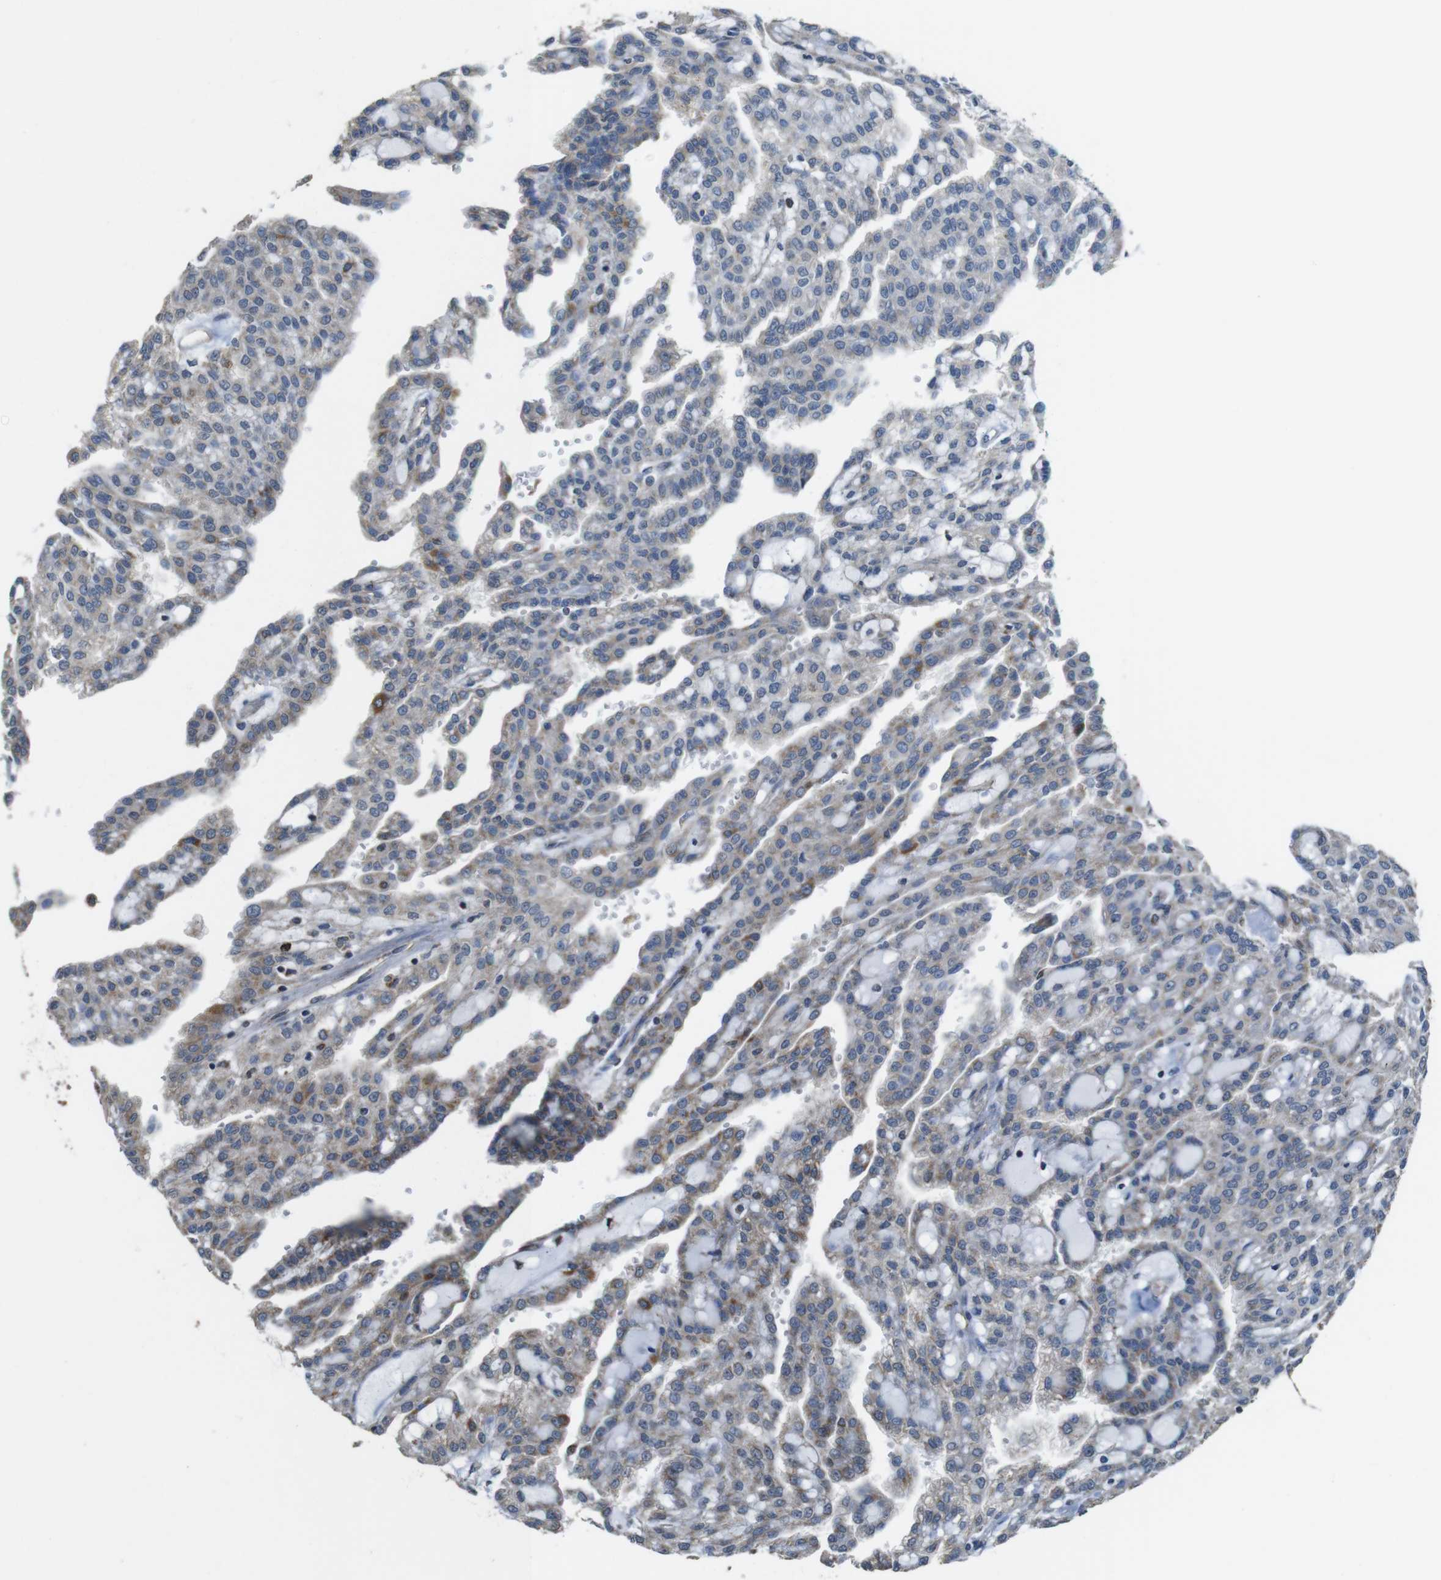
{"staining": {"intensity": "moderate", "quantity": "25%-75%", "location": "cytoplasmic/membranous"}, "tissue": "renal cancer", "cell_type": "Tumor cells", "image_type": "cancer", "snomed": [{"axis": "morphology", "description": "Adenocarcinoma, NOS"}, {"axis": "topography", "description": "Kidney"}], "caption": "DAB immunohistochemical staining of human adenocarcinoma (renal) displays moderate cytoplasmic/membranous protein expression in about 25%-75% of tumor cells. (IHC, brightfield microscopy, high magnification).", "gene": "CALHM2", "patient": {"sex": "male", "age": 63}}